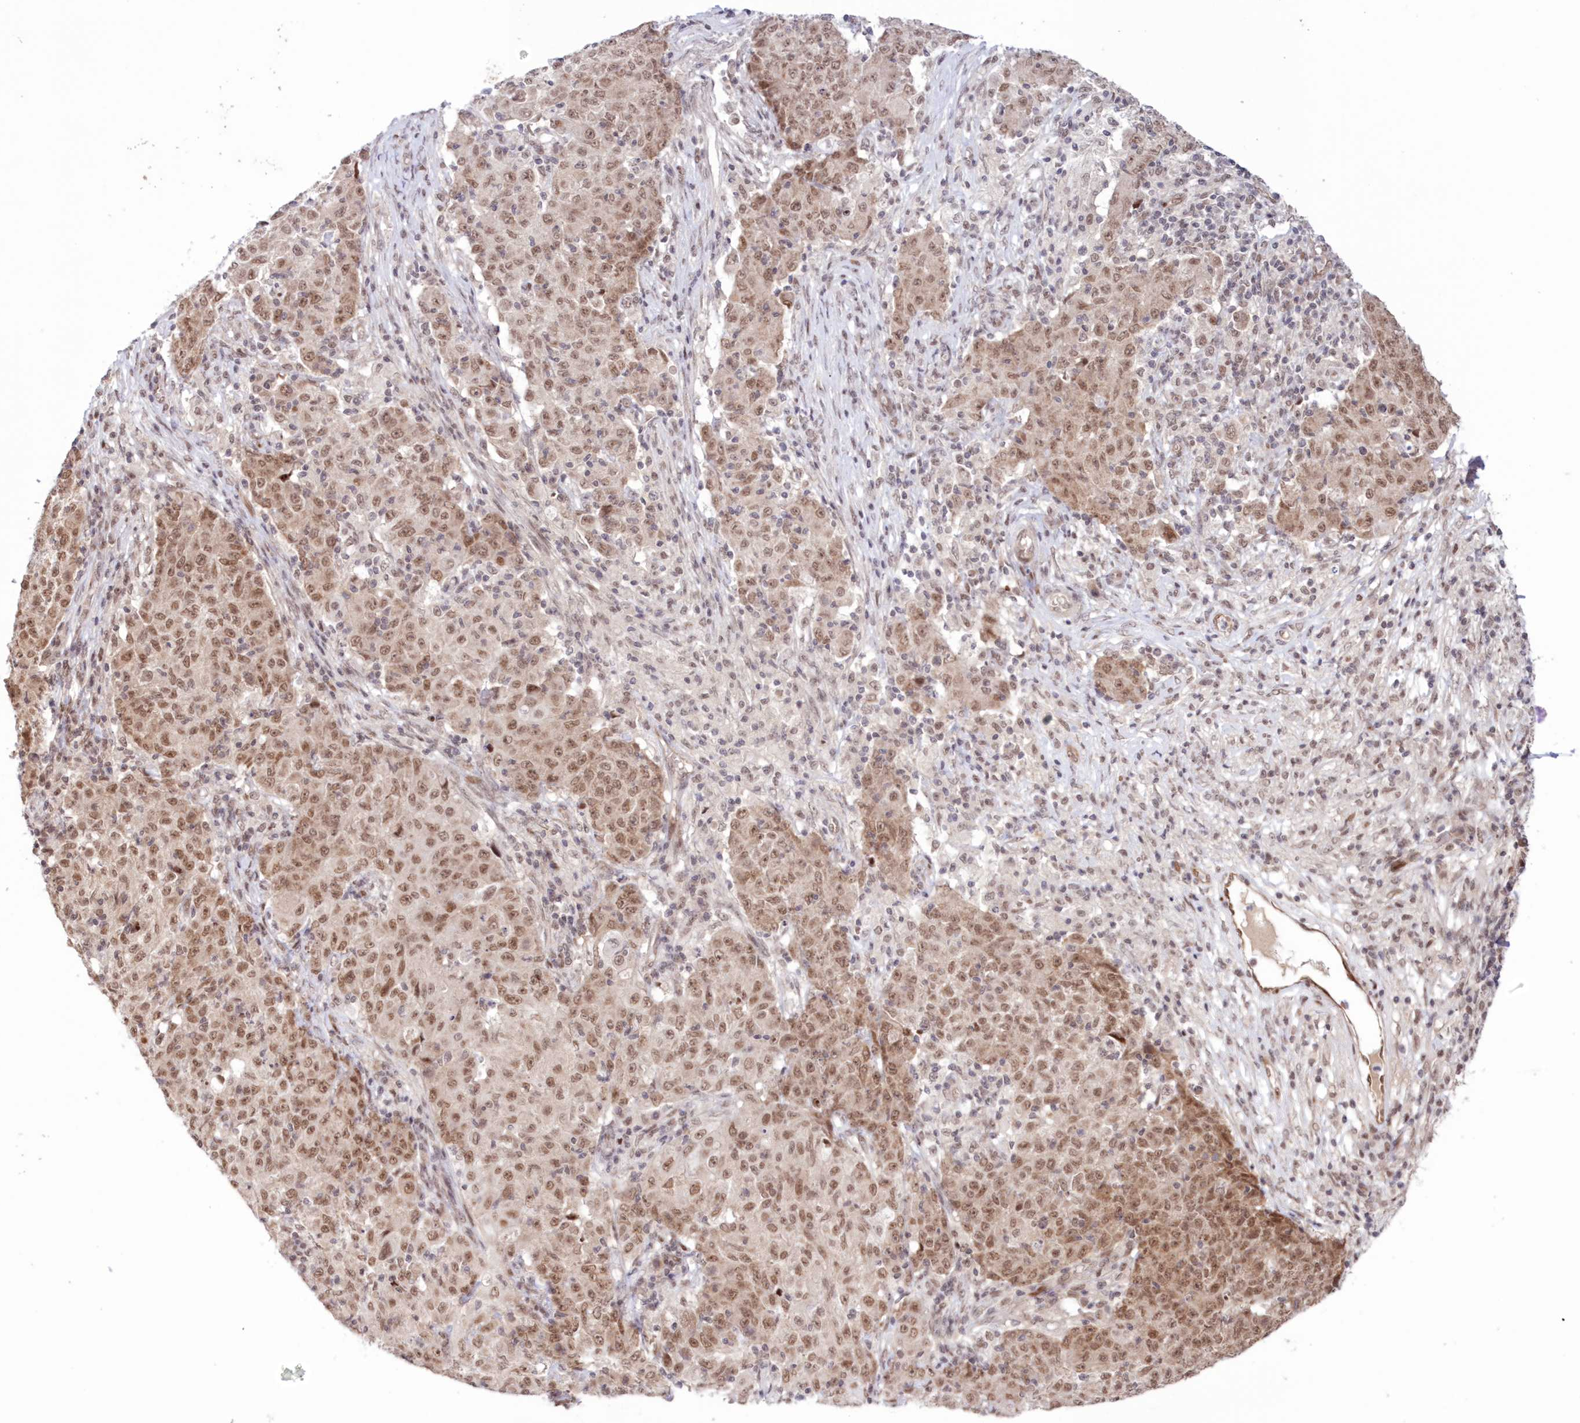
{"staining": {"intensity": "moderate", "quantity": ">75%", "location": "nuclear"}, "tissue": "ovarian cancer", "cell_type": "Tumor cells", "image_type": "cancer", "snomed": [{"axis": "morphology", "description": "Carcinoma, endometroid"}, {"axis": "topography", "description": "Ovary"}], "caption": "This is a histology image of immunohistochemistry (IHC) staining of ovarian cancer (endometroid carcinoma), which shows moderate expression in the nuclear of tumor cells.", "gene": "NOA1", "patient": {"sex": "female", "age": 42}}